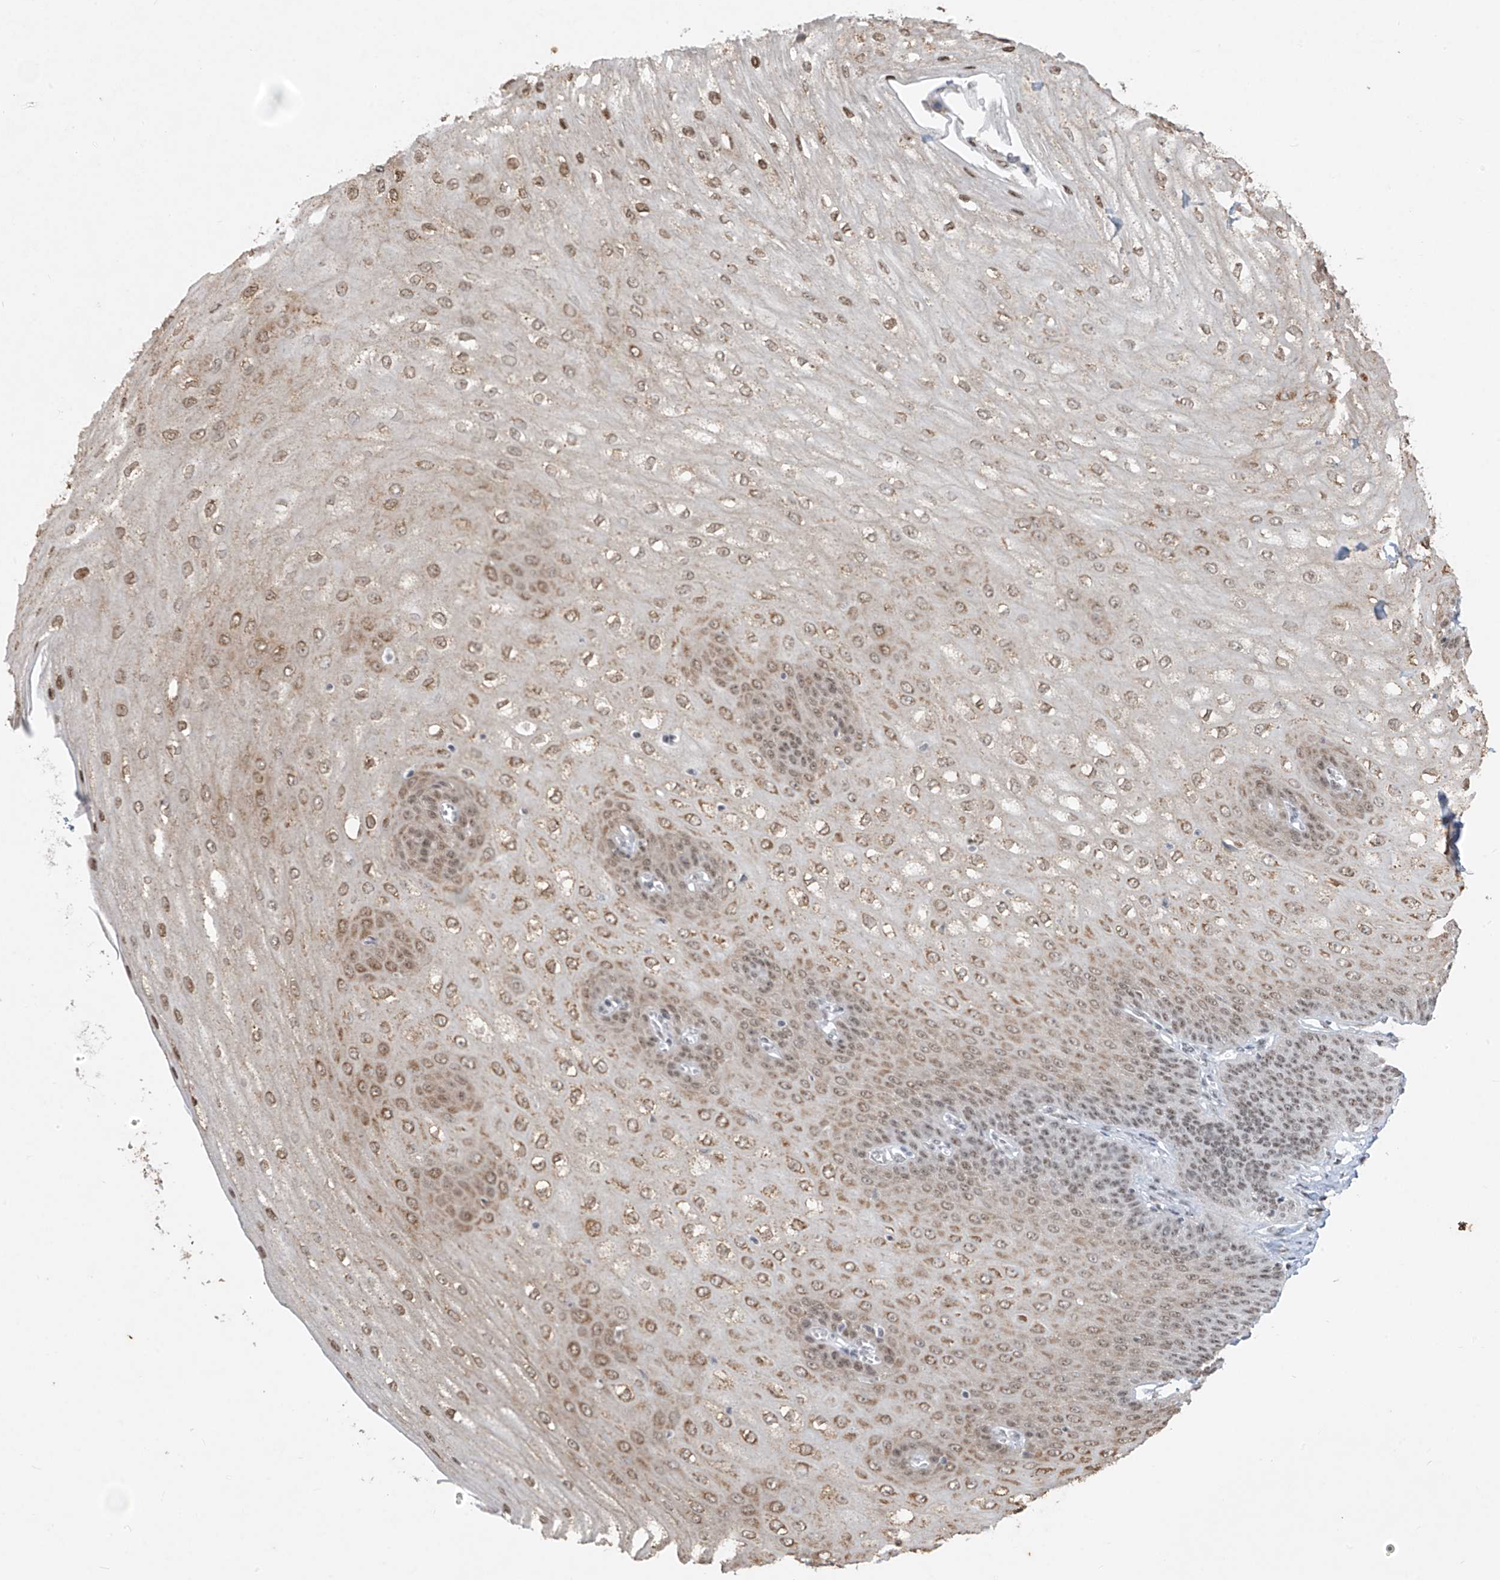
{"staining": {"intensity": "moderate", "quantity": ">75%", "location": "cytoplasmic/membranous,nuclear"}, "tissue": "esophagus", "cell_type": "Squamous epithelial cells", "image_type": "normal", "snomed": [{"axis": "morphology", "description": "Normal tissue, NOS"}, {"axis": "topography", "description": "Esophagus"}], "caption": "DAB (3,3'-diaminobenzidine) immunohistochemical staining of benign human esophagus shows moderate cytoplasmic/membranous,nuclear protein positivity in about >75% of squamous epithelial cells. (DAB IHC, brown staining for protein, blue staining for nuclei).", "gene": "TFEC", "patient": {"sex": "male", "age": 60}}